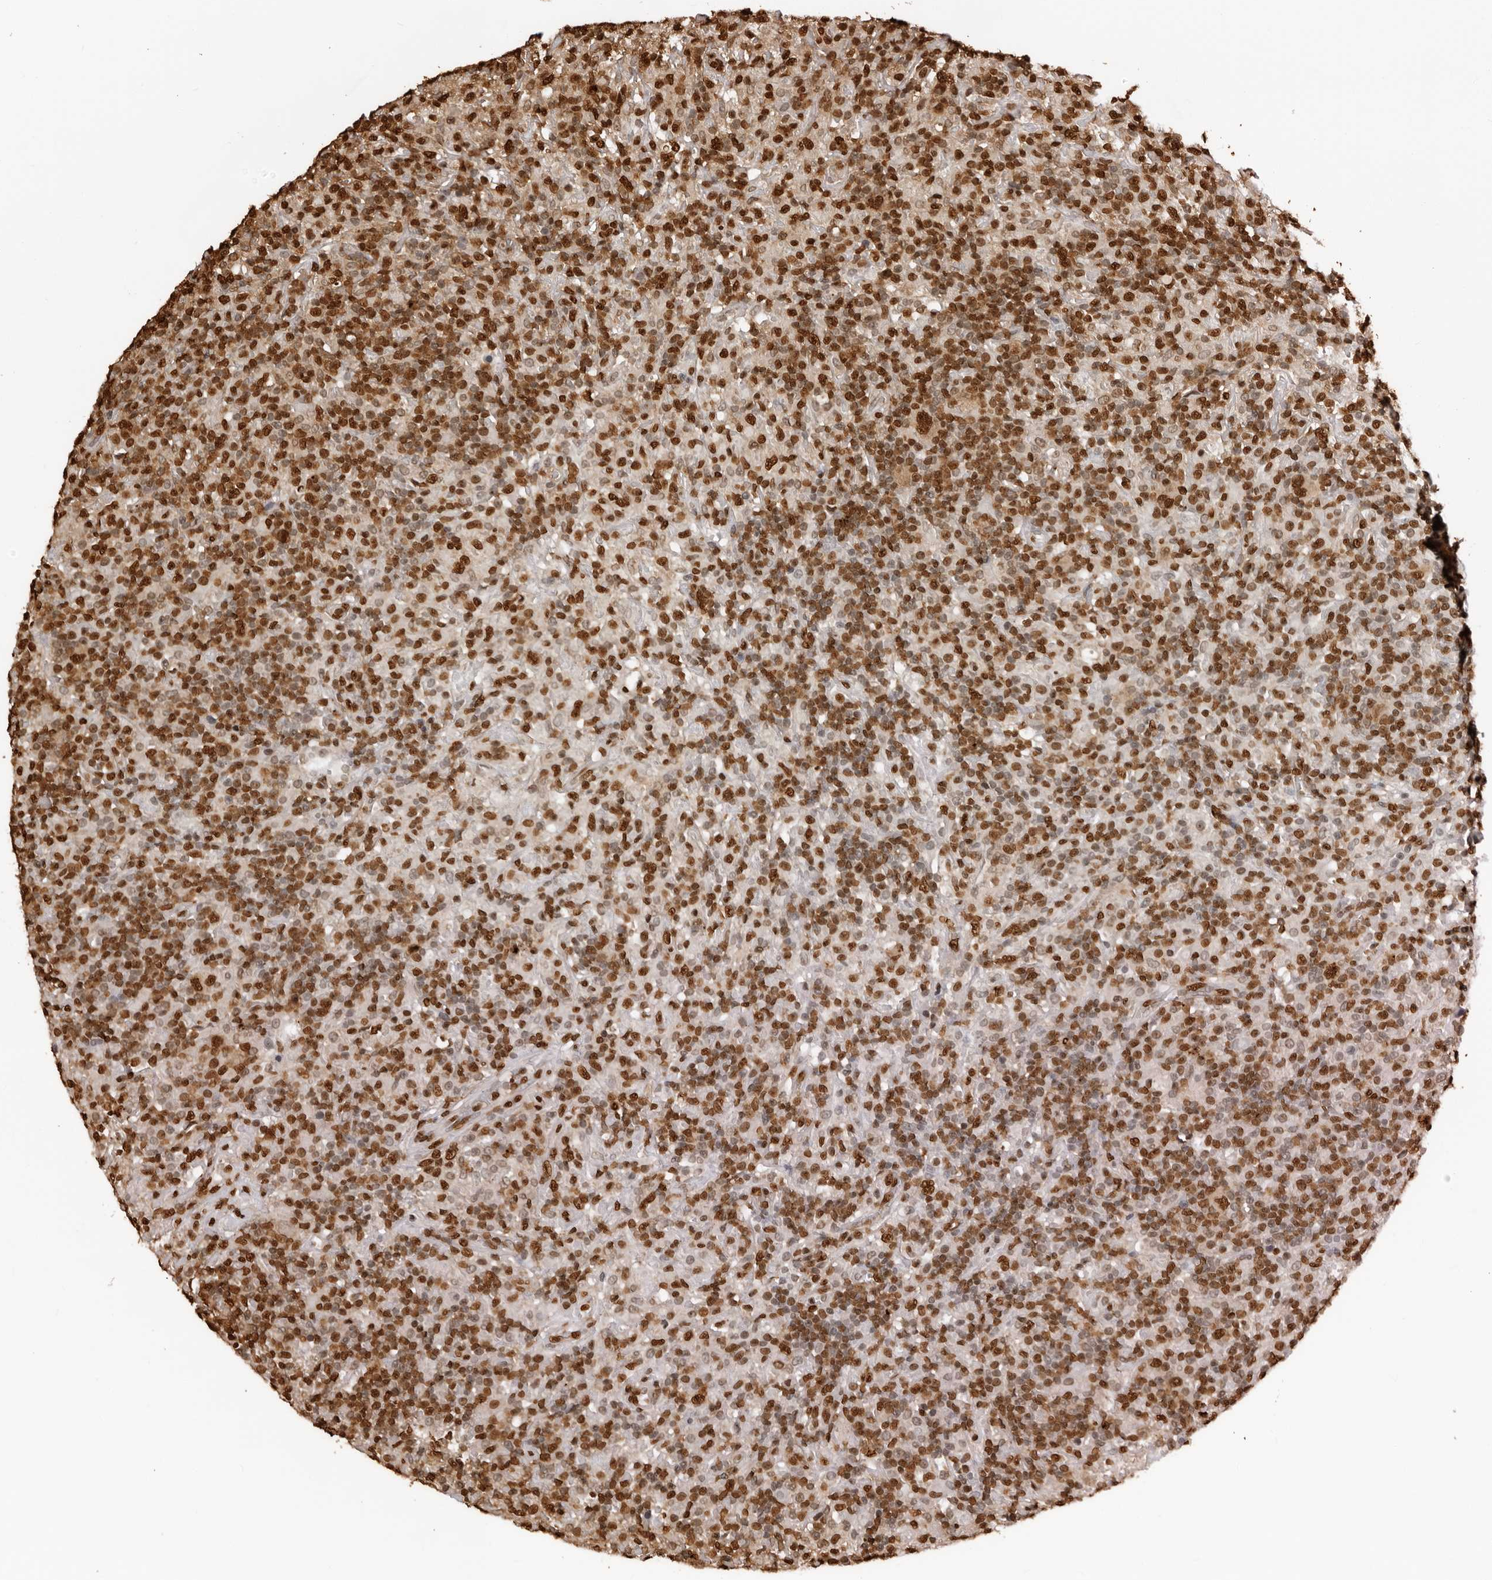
{"staining": {"intensity": "strong", "quantity": ">75%", "location": "nuclear"}, "tissue": "lymphoma", "cell_type": "Tumor cells", "image_type": "cancer", "snomed": [{"axis": "morphology", "description": "Hodgkin's disease, NOS"}, {"axis": "topography", "description": "Lymph node"}], "caption": "Strong nuclear protein positivity is identified in approximately >75% of tumor cells in Hodgkin's disease.", "gene": "ZFP91", "patient": {"sex": "male", "age": 70}}